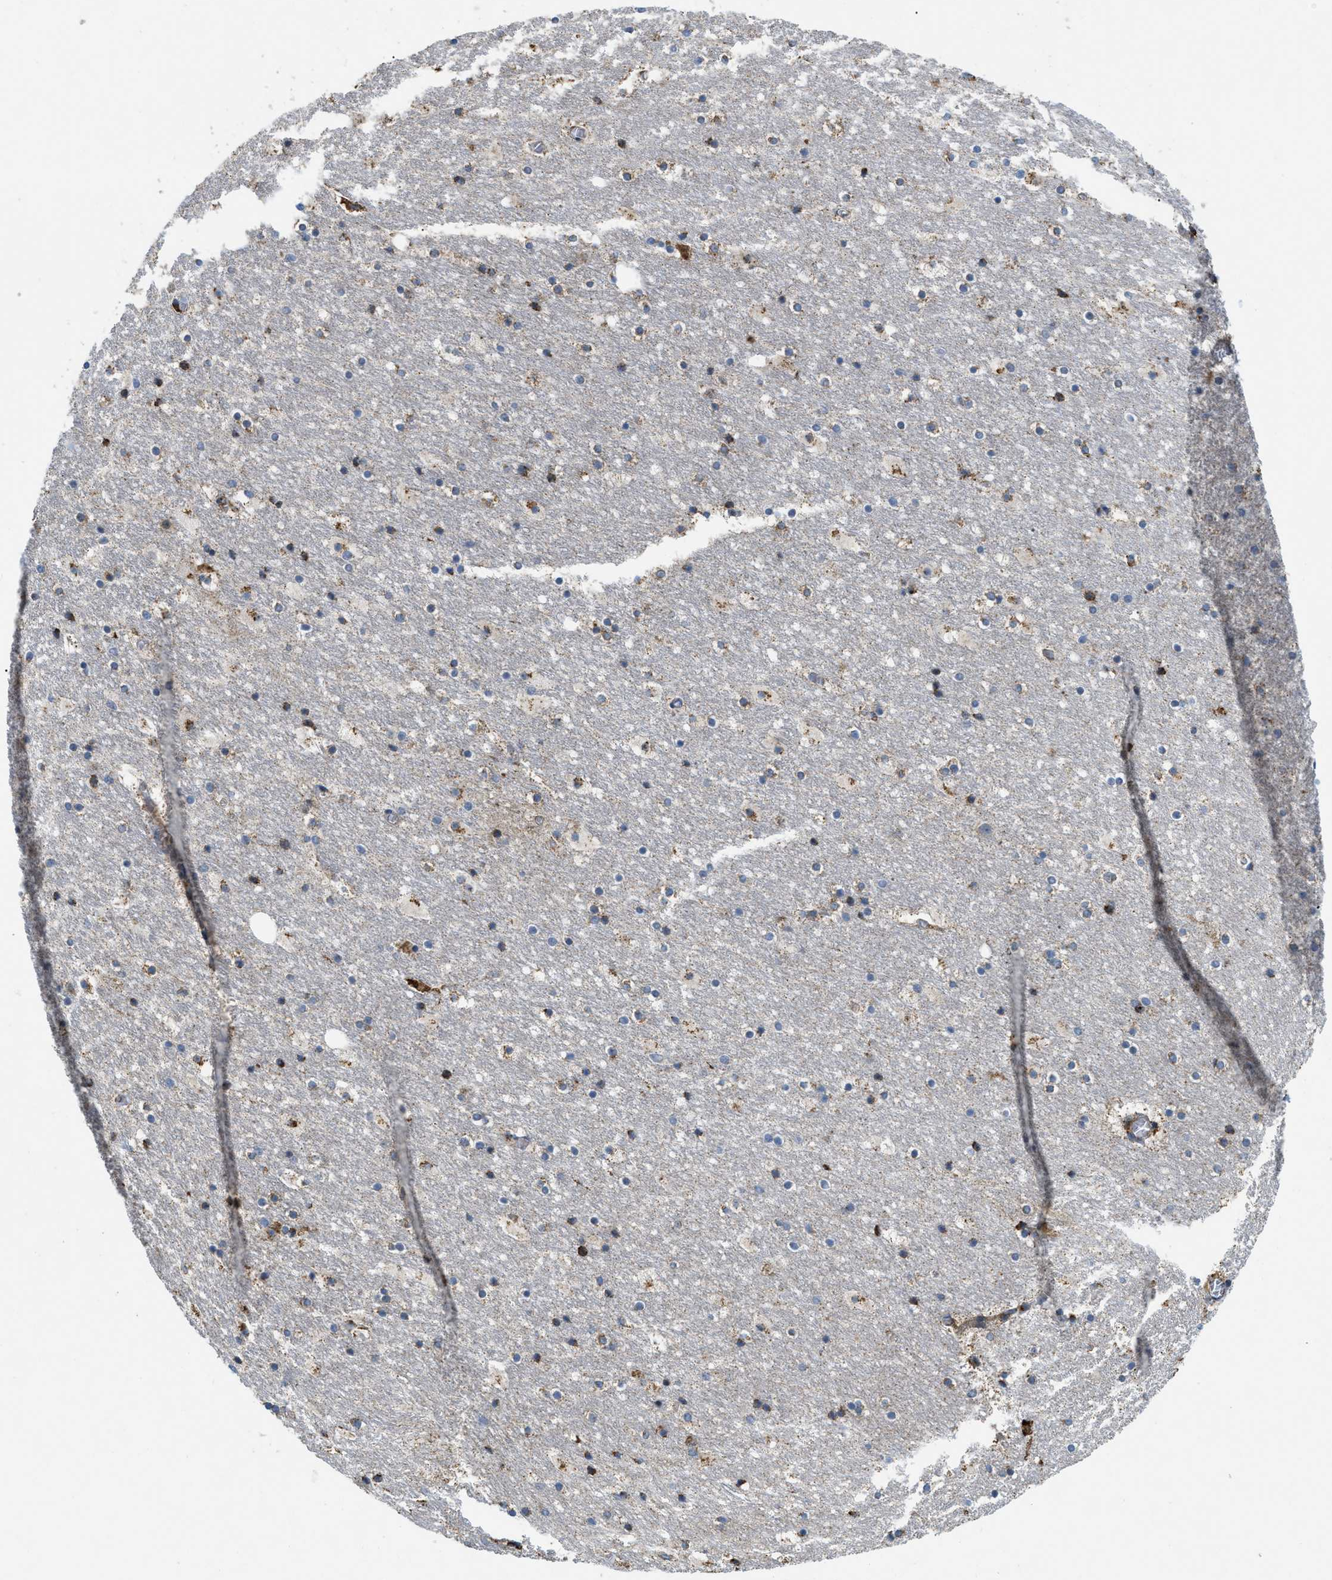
{"staining": {"intensity": "moderate", "quantity": "<25%", "location": "cytoplasmic/membranous"}, "tissue": "hippocampus", "cell_type": "Glial cells", "image_type": "normal", "snomed": [{"axis": "morphology", "description": "Normal tissue, NOS"}, {"axis": "topography", "description": "Hippocampus"}], "caption": "This is an image of immunohistochemistry (IHC) staining of normal hippocampus, which shows moderate positivity in the cytoplasmic/membranous of glial cells.", "gene": "CSPG4", "patient": {"sex": "male", "age": 45}}